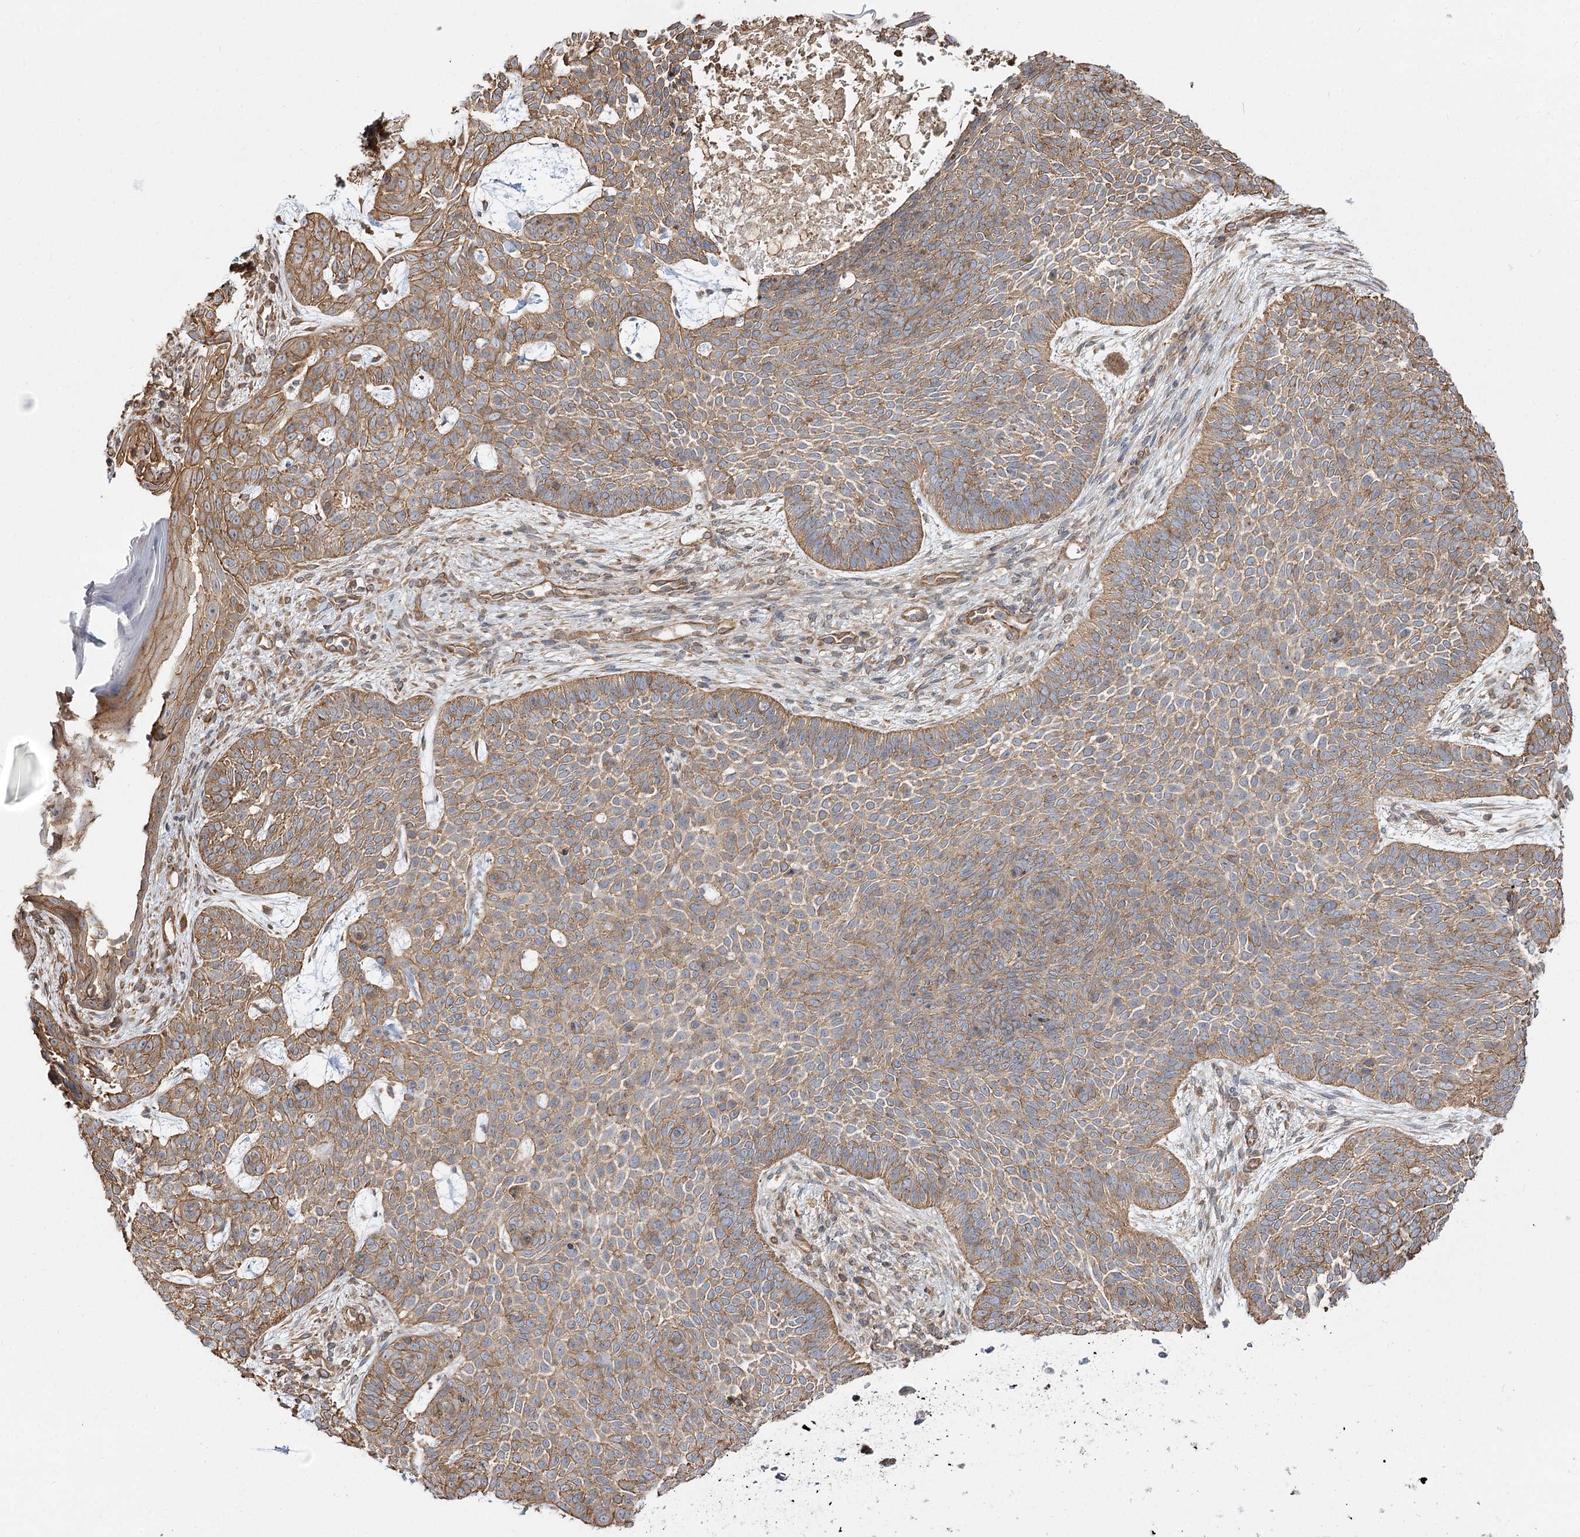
{"staining": {"intensity": "moderate", "quantity": ">75%", "location": "cytoplasmic/membranous"}, "tissue": "skin cancer", "cell_type": "Tumor cells", "image_type": "cancer", "snomed": [{"axis": "morphology", "description": "Basal cell carcinoma"}, {"axis": "topography", "description": "Skin"}], "caption": "IHC photomicrograph of basal cell carcinoma (skin) stained for a protein (brown), which exhibits medium levels of moderate cytoplasmic/membranous positivity in about >75% of tumor cells.", "gene": "SH3BP5L", "patient": {"sex": "male", "age": 85}}